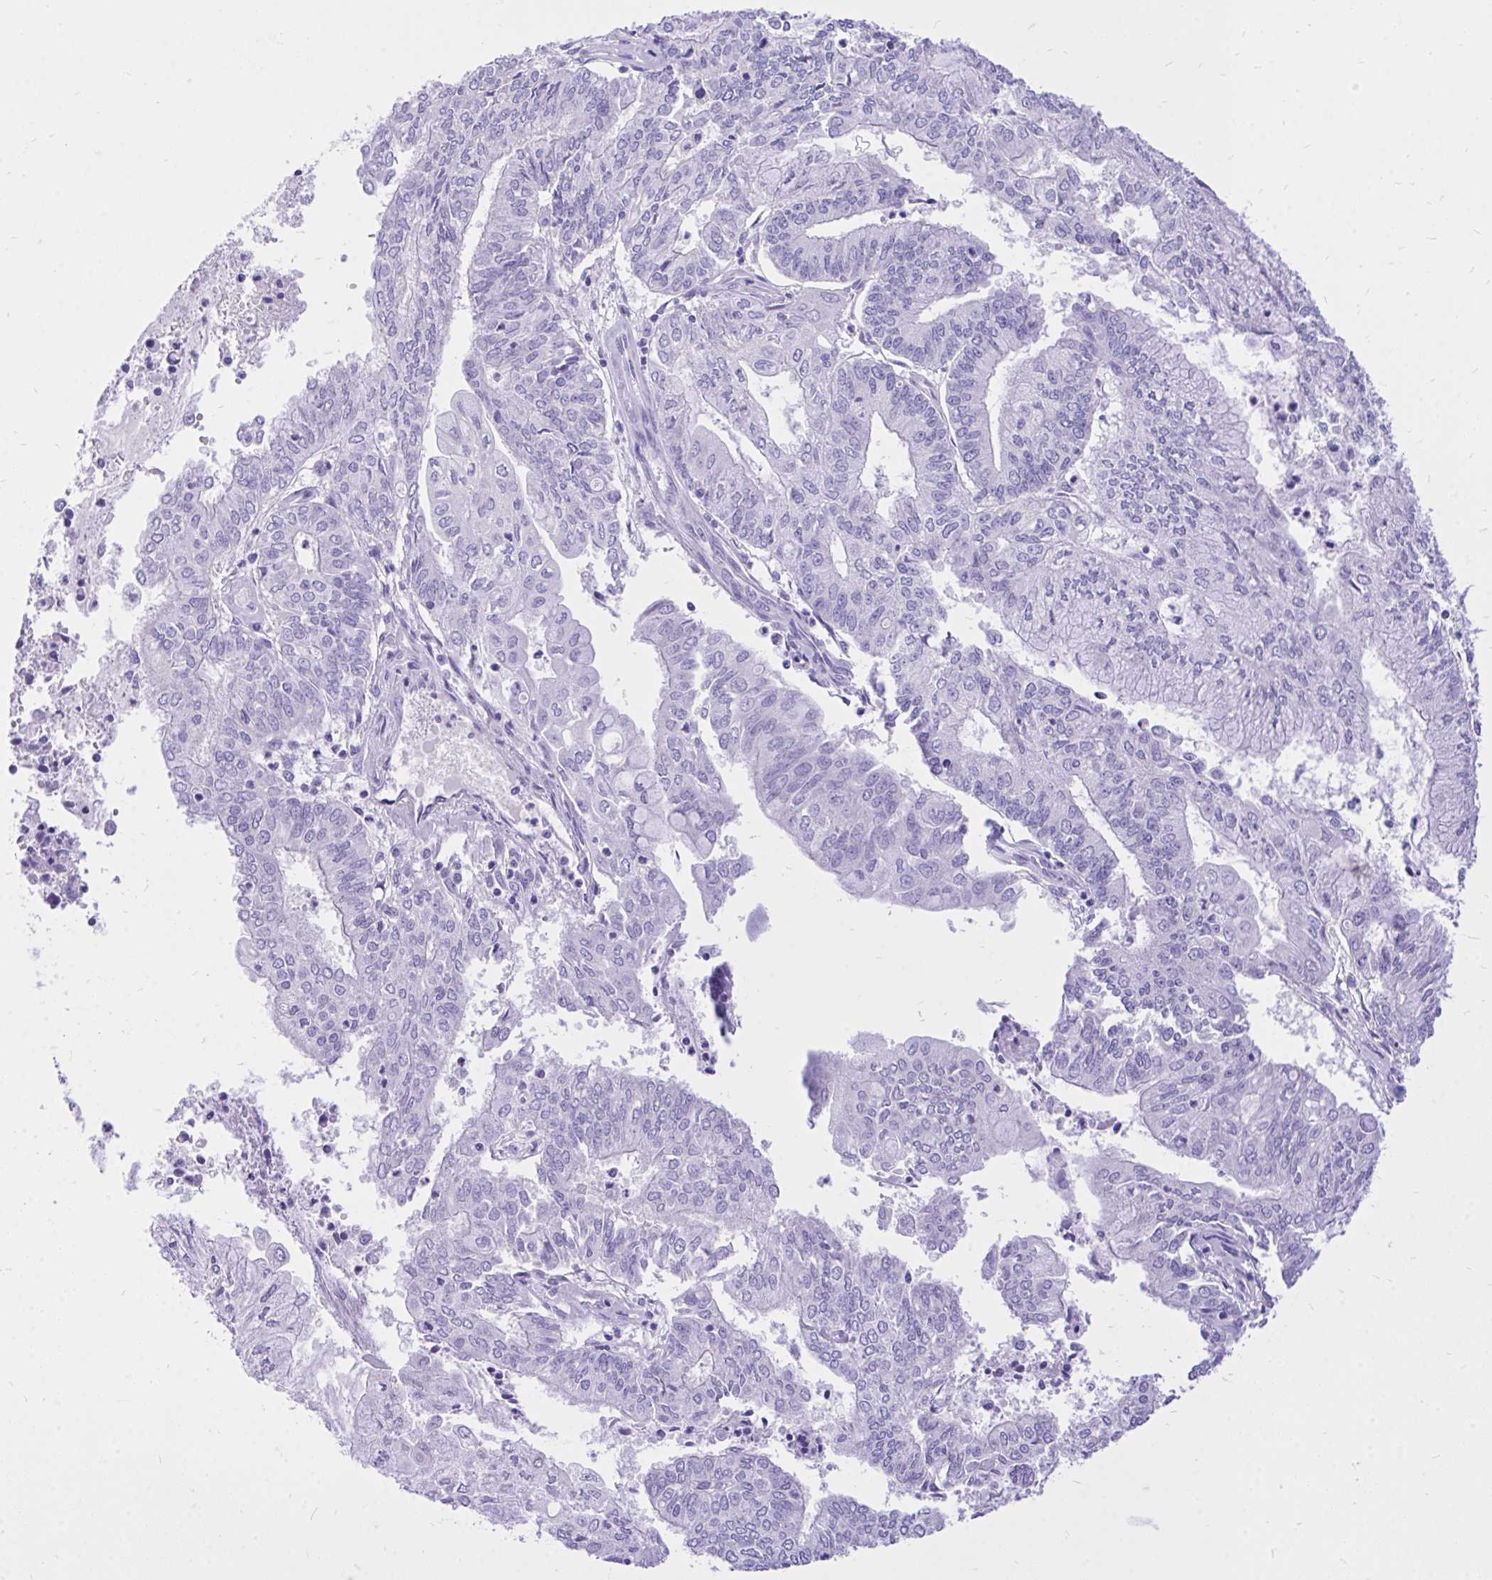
{"staining": {"intensity": "negative", "quantity": "none", "location": "none"}, "tissue": "endometrial cancer", "cell_type": "Tumor cells", "image_type": "cancer", "snomed": [{"axis": "morphology", "description": "Adenocarcinoma, NOS"}, {"axis": "topography", "description": "Endometrium"}], "caption": "Immunohistochemistry histopathology image of neoplastic tissue: endometrial cancer stained with DAB displays no significant protein positivity in tumor cells.", "gene": "MON1A", "patient": {"sex": "female", "age": 61}}